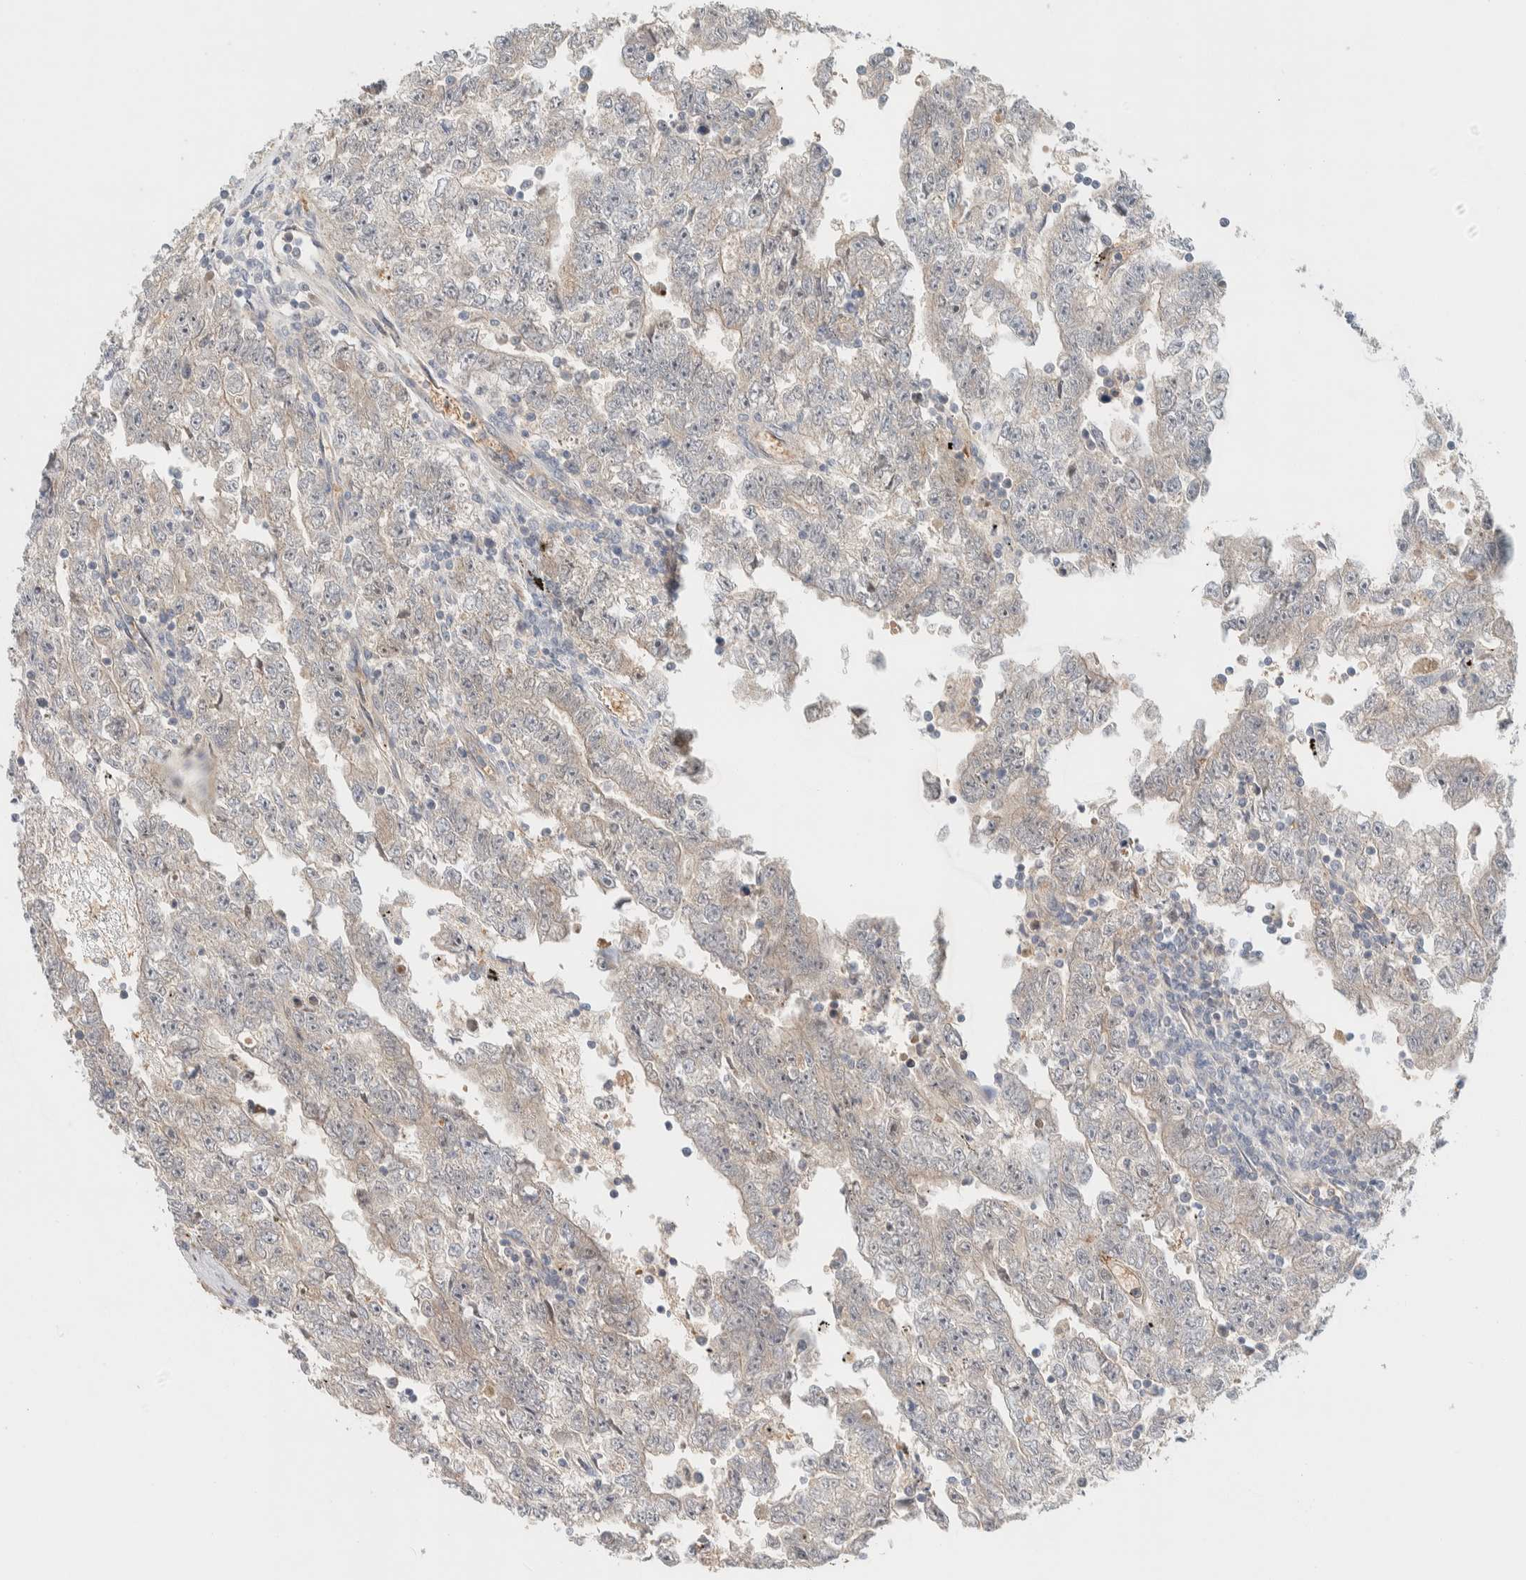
{"staining": {"intensity": "negative", "quantity": "none", "location": "none"}, "tissue": "testis cancer", "cell_type": "Tumor cells", "image_type": "cancer", "snomed": [{"axis": "morphology", "description": "Carcinoma, Embryonal, NOS"}, {"axis": "topography", "description": "Testis"}], "caption": "High power microscopy micrograph of an immunohistochemistry micrograph of testis cancer (embryonal carcinoma), revealing no significant expression in tumor cells.", "gene": "GCLM", "patient": {"sex": "male", "age": 25}}